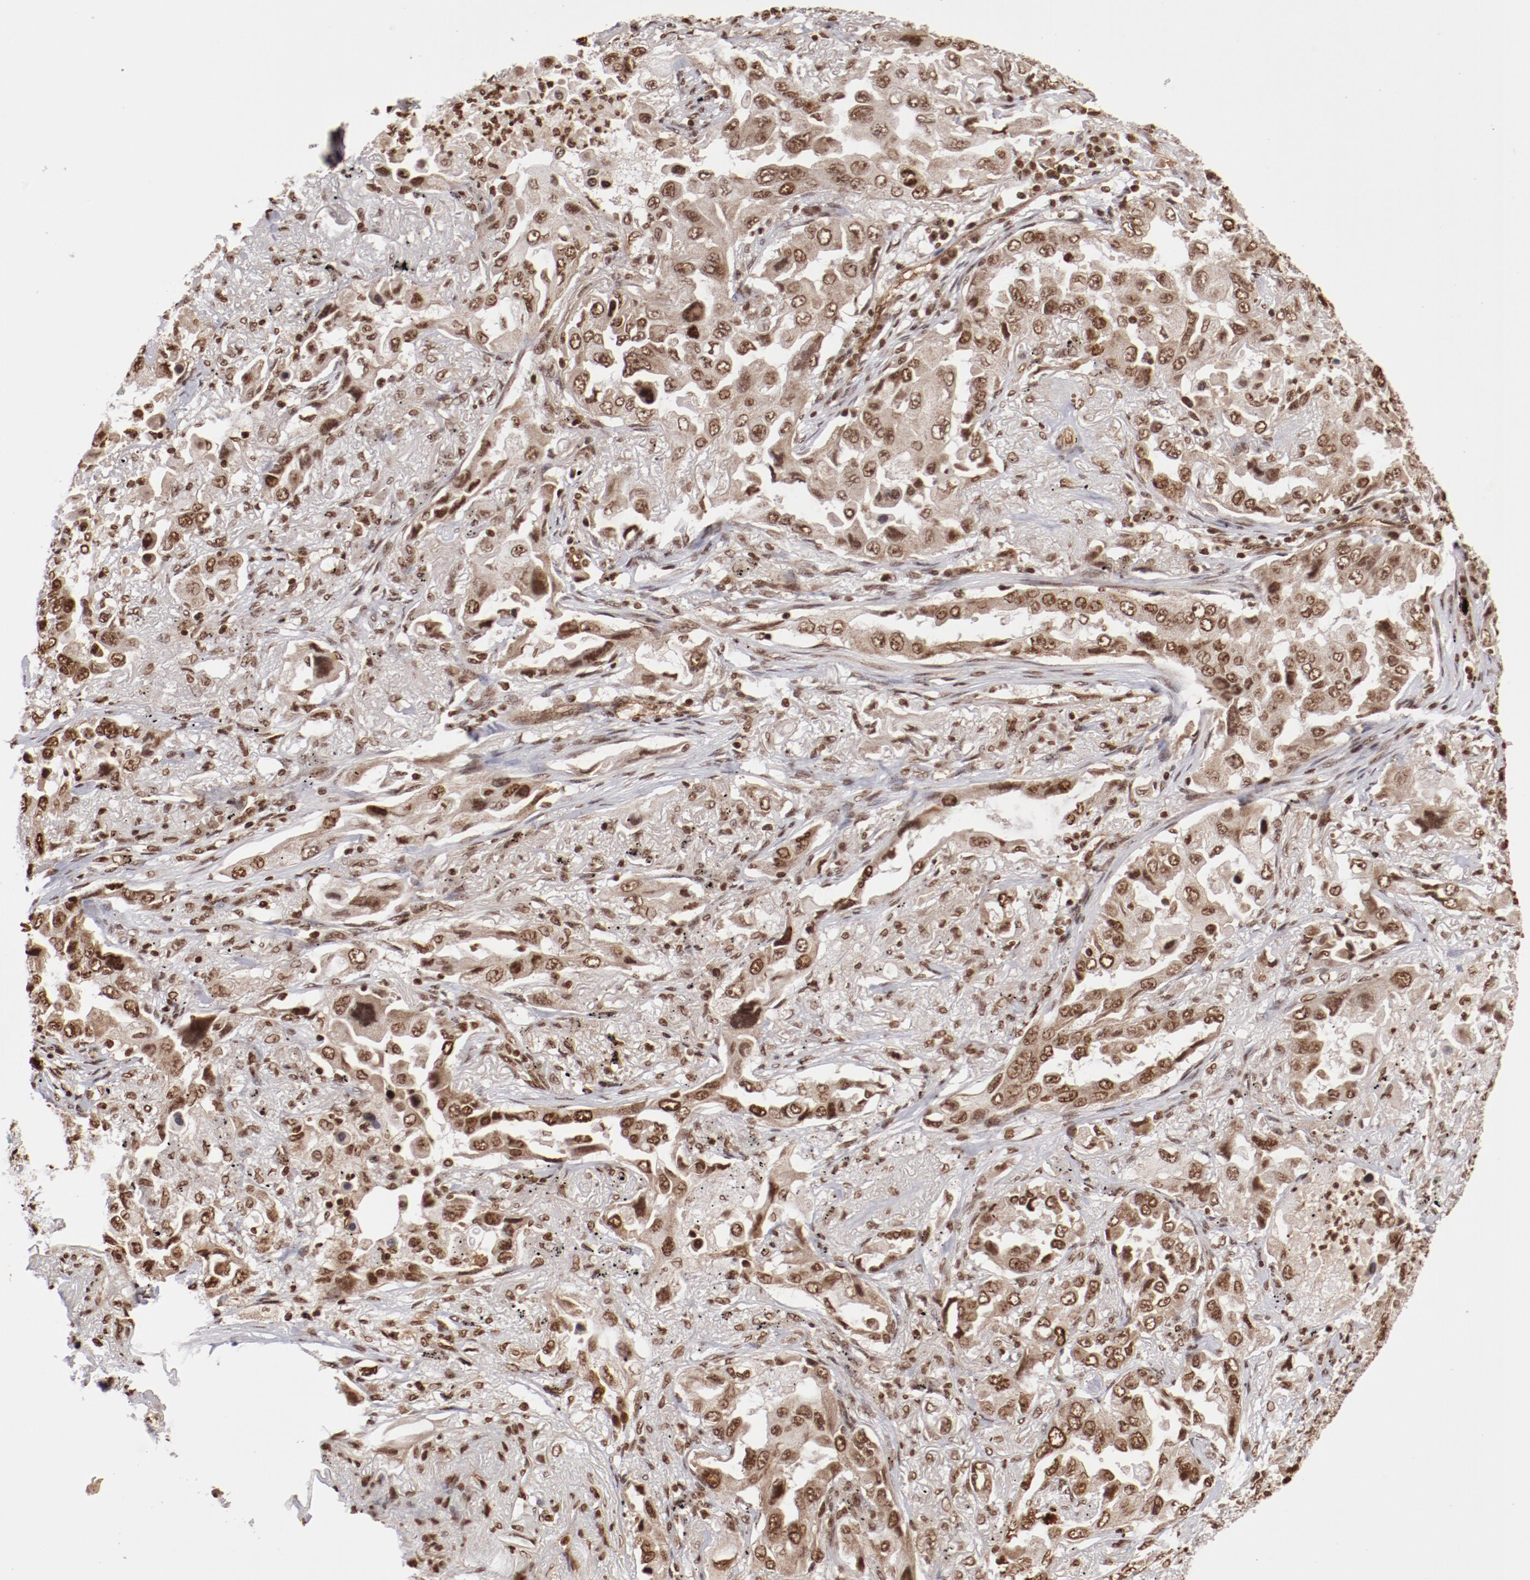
{"staining": {"intensity": "moderate", "quantity": ">75%", "location": "nuclear"}, "tissue": "lung cancer", "cell_type": "Tumor cells", "image_type": "cancer", "snomed": [{"axis": "morphology", "description": "Adenocarcinoma, NOS"}, {"axis": "topography", "description": "Lung"}], "caption": "This is an image of immunohistochemistry (IHC) staining of adenocarcinoma (lung), which shows moderate positivity in the nuclear of tumor cells.", "gene": "ABL2", "patient": {"sex": "female", "age": 65}}